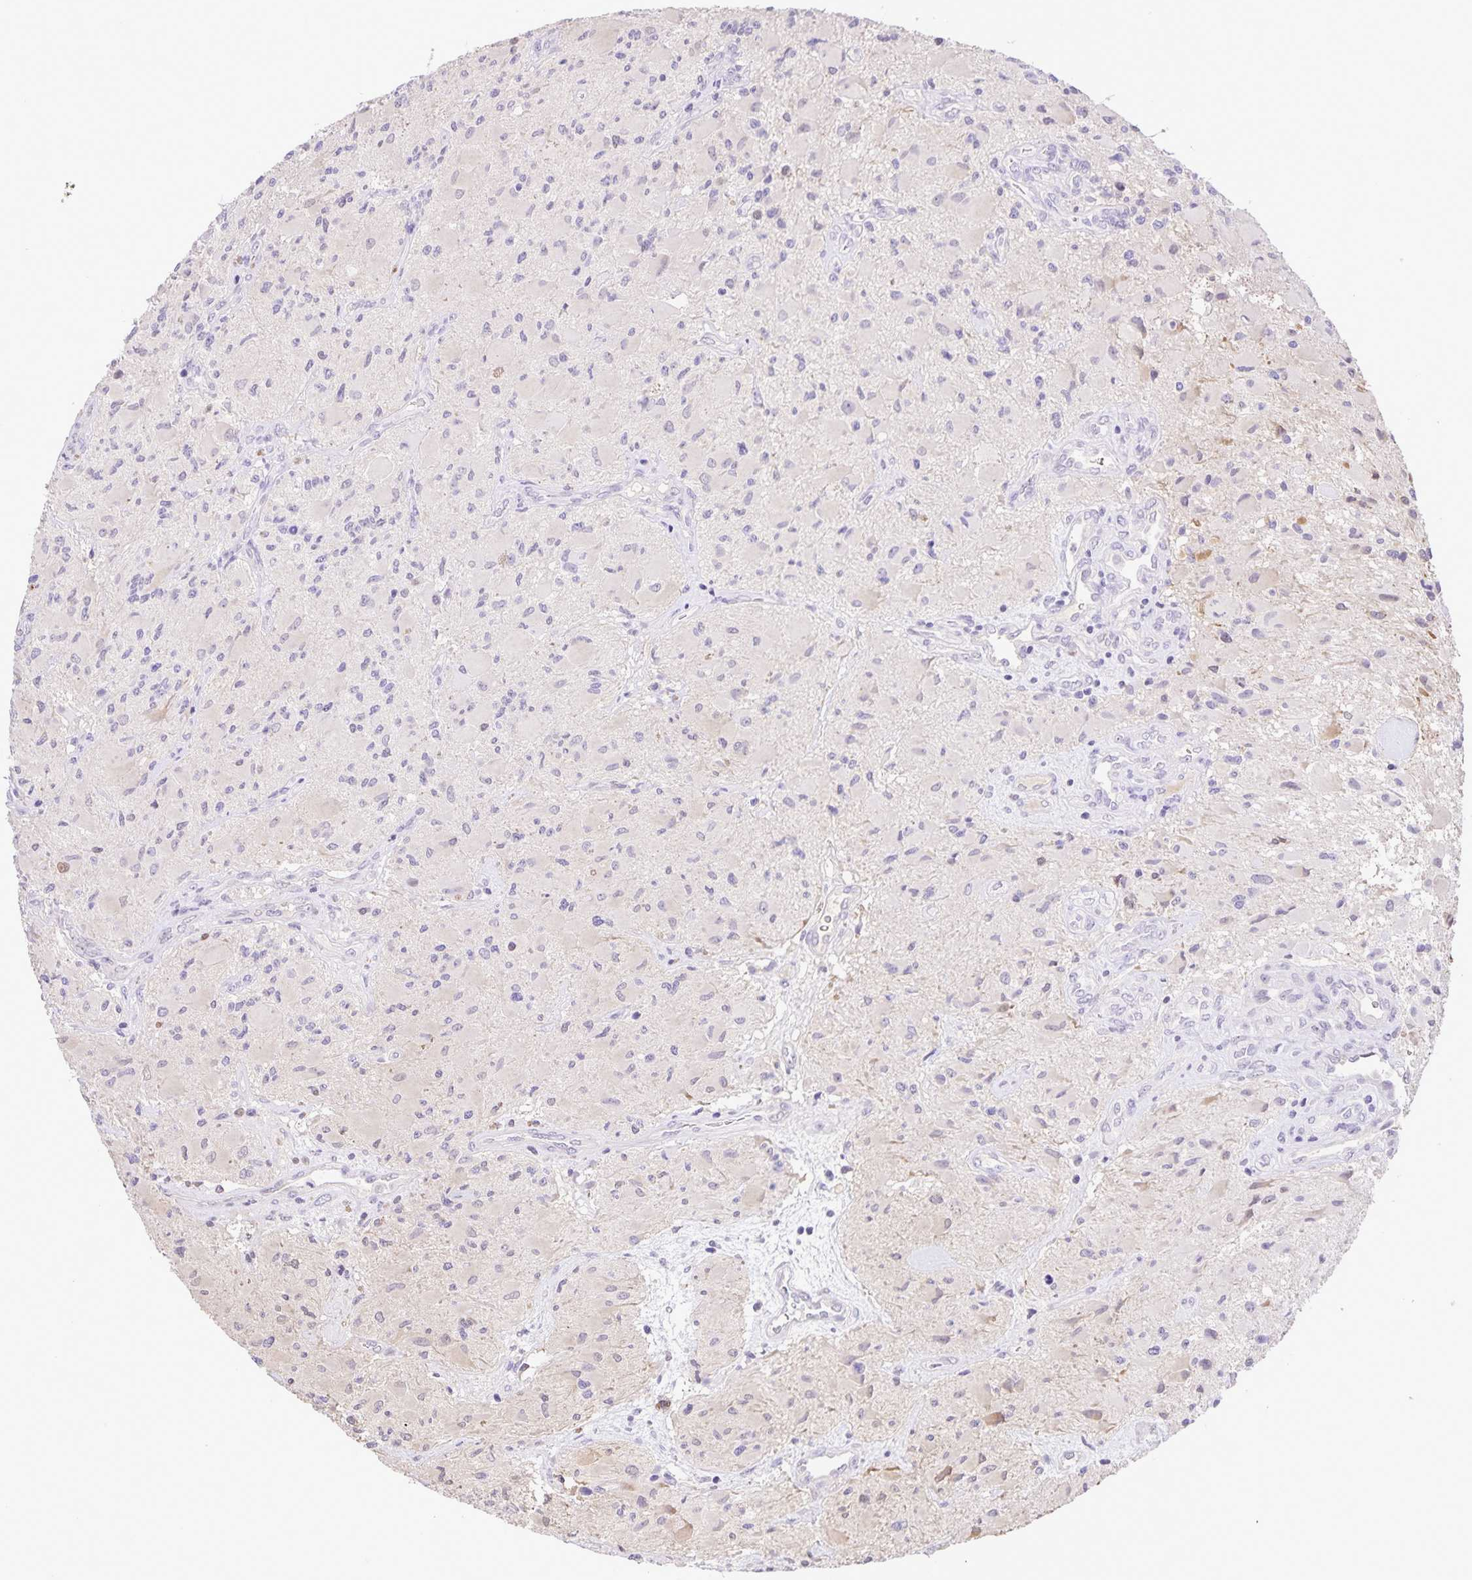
{"staining": {"intensity": "negative", "quantity": "none", "location": "none"}, "tissue": "glioma", "cell_type": "Tumor cells", "image_type": "cancer", "snomed": [{"axis": "morphology", "description": "Glioma, malignant, High grade"}, {"axis": "topography", "description": "Brain"}], "caption": "This photomicrograph is of glioma stained with immunohistochemistry (IHC) to label a protein in brown with the nuclei are counter-stained blue. There is no staining in tumor cells. (Stains: DAB (3,3'-diaminobenzidine) immunohistochemistry (IHC) with hematoxylin counter stain, Microscopy: brightfield microscopy at high magnification).", "gene": "ONECUT2", "patient": {"sex": "female", "age": 65}}